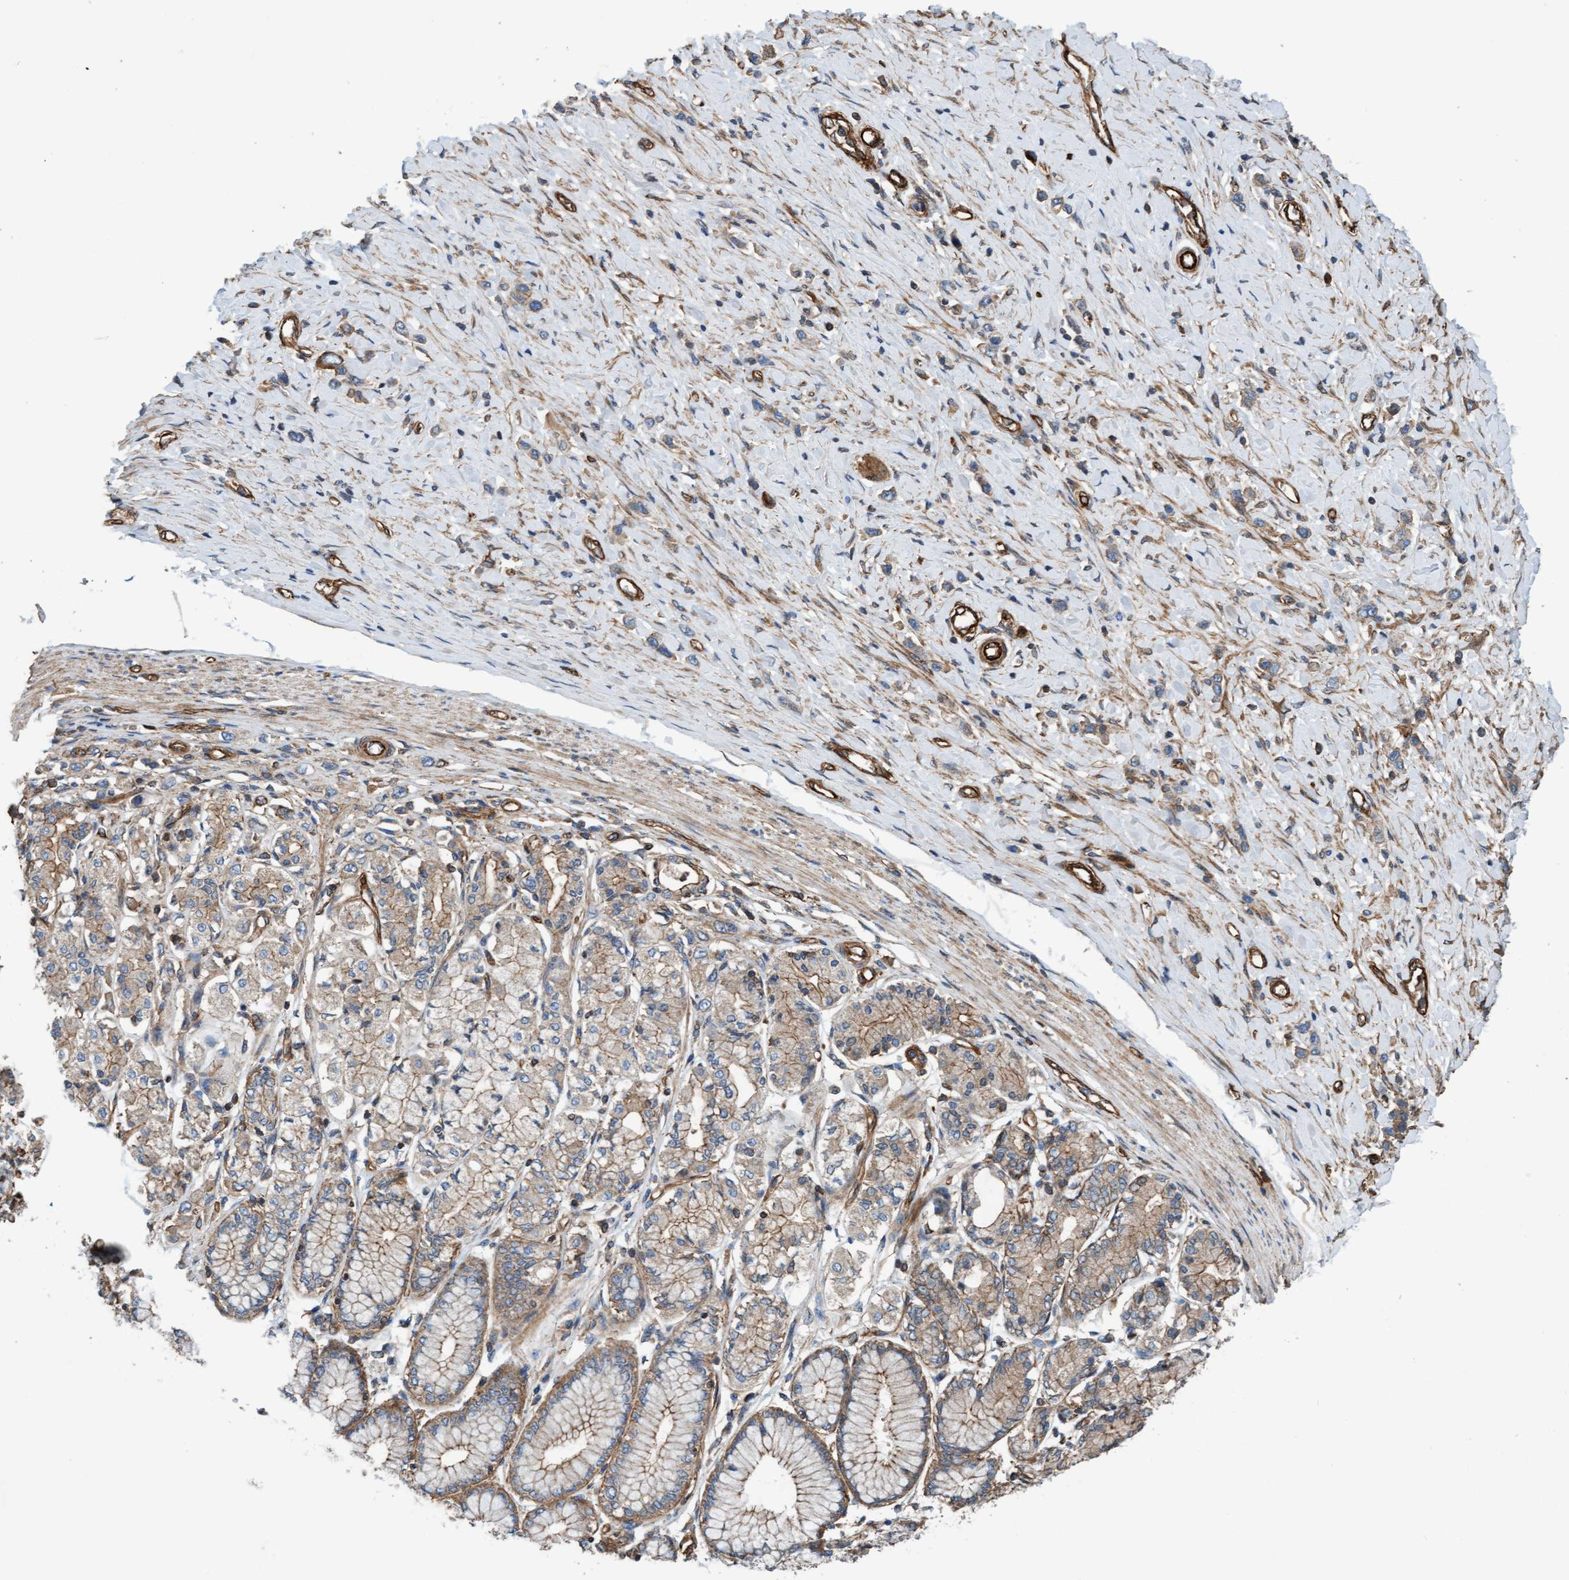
{"staining": {"intensity": "weak", "quantity": "25%-75%", "location": "cytoplasmic/membranous"}, "tissue": "stomach cancer", "cell_type": "Tumor cells", "image_type": "cancer", "snomed": [{"axis": "morphology", "description": "Adenocarcinoma, NOS"}, {"axis": "topography", "description": "Stomach"}], "caption": "Protein expression analysis of adenocarcinoma (stomach) reveals weak cytoplasmic/membranous staining in approximately 25%-75% of tumor cells.", "gene": "STXBP4", "patient": {"sex": "female", "age": 65}}